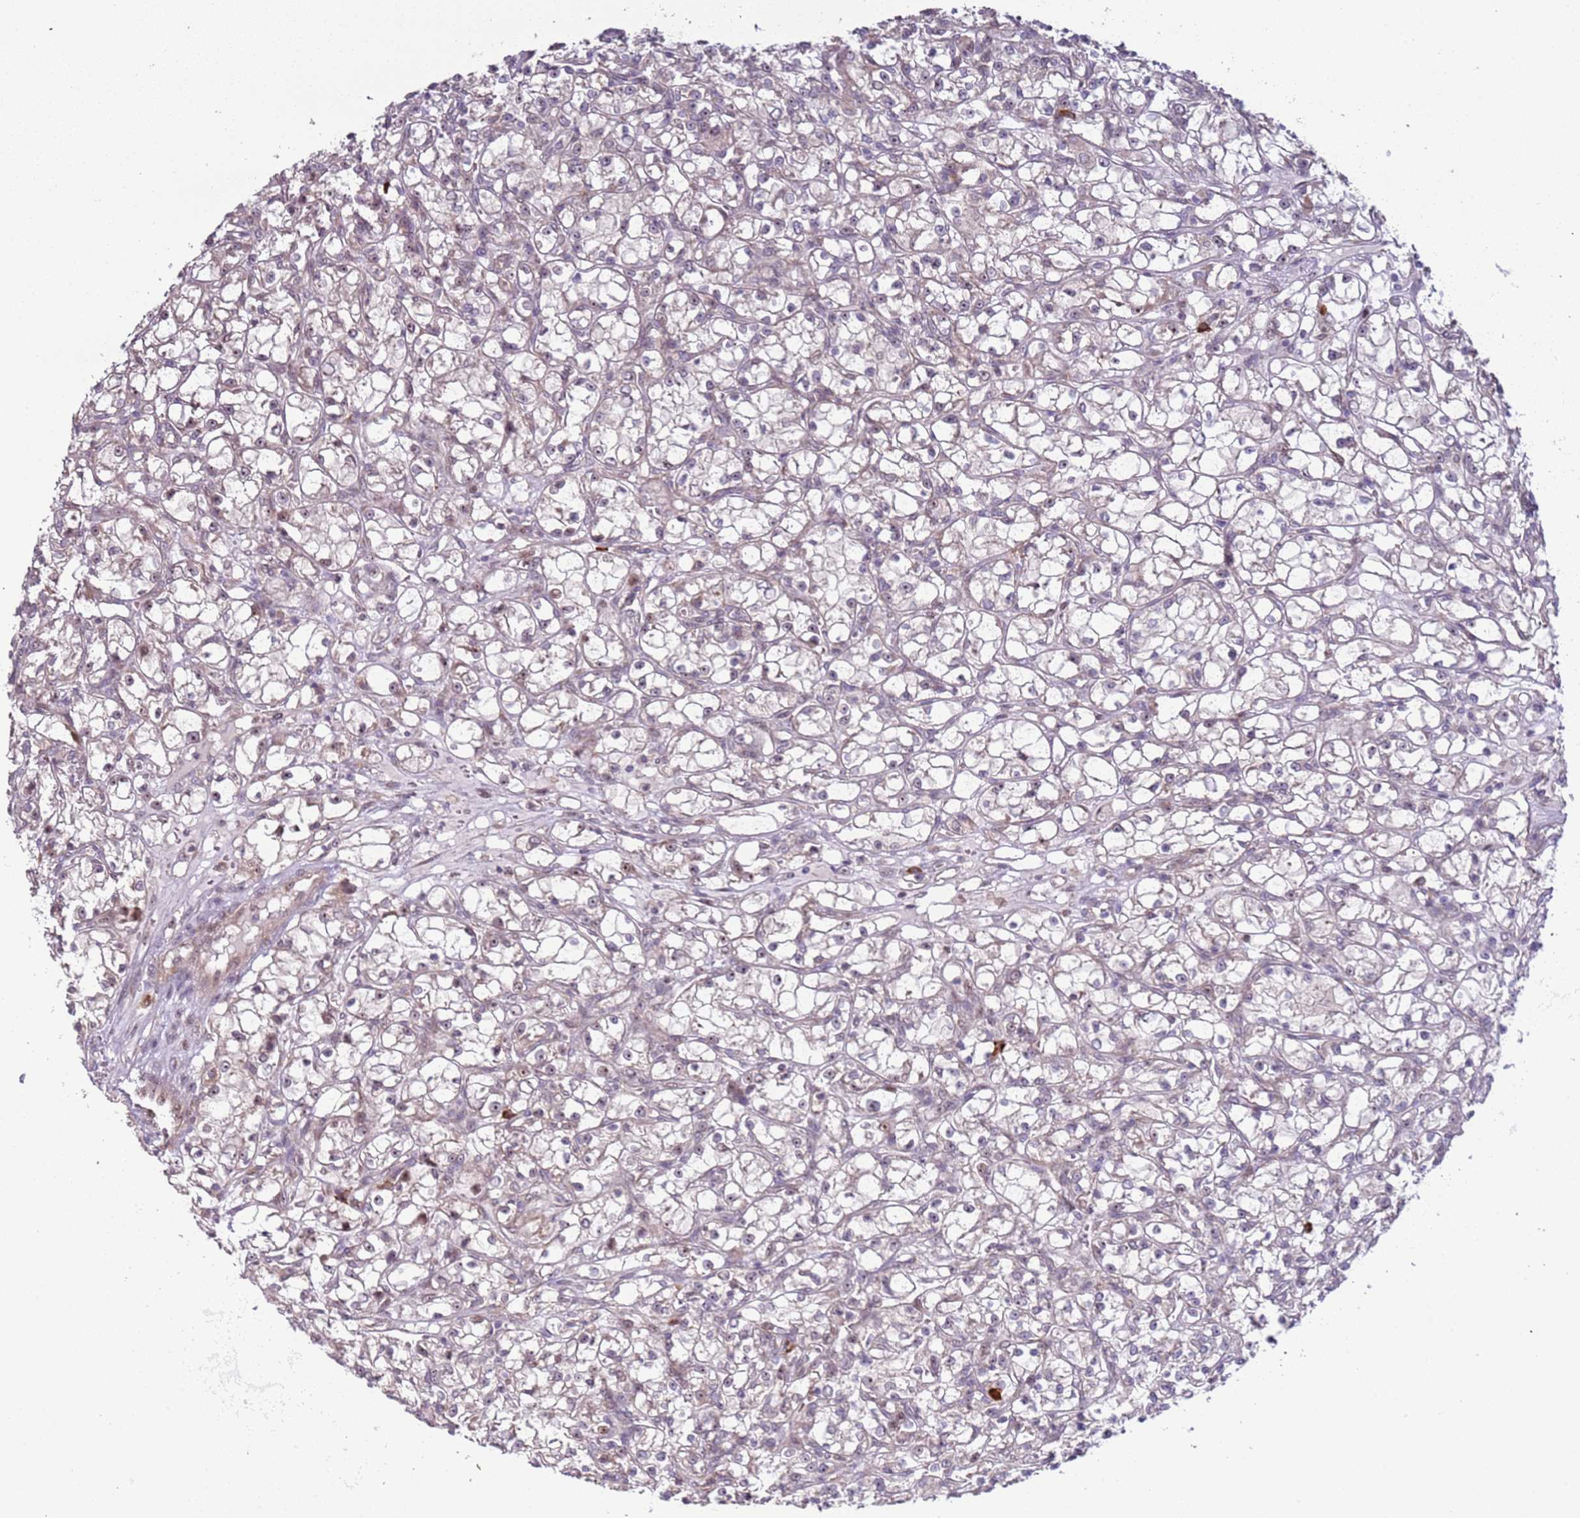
{"staining": {"intensity": "weak", "quantity": "<25%", "location": "nuclear"}, "tissue": "renal cancer", "cell_type": "Tumor cells", "image_type": "cancer", "snomed": [{"axis": "morphology", "description": "Adenocarcinoma, NOS"}, {"axis": "topography", "description": "Kidney"}], "caption": "Renal adenocarcinoma was stained to show a protein in brown. There is no significant positivity in tumor cells. Nuclei are stained in blue.", "gene": "UCMA", "patient": {"sex": "female", "age": 59}}